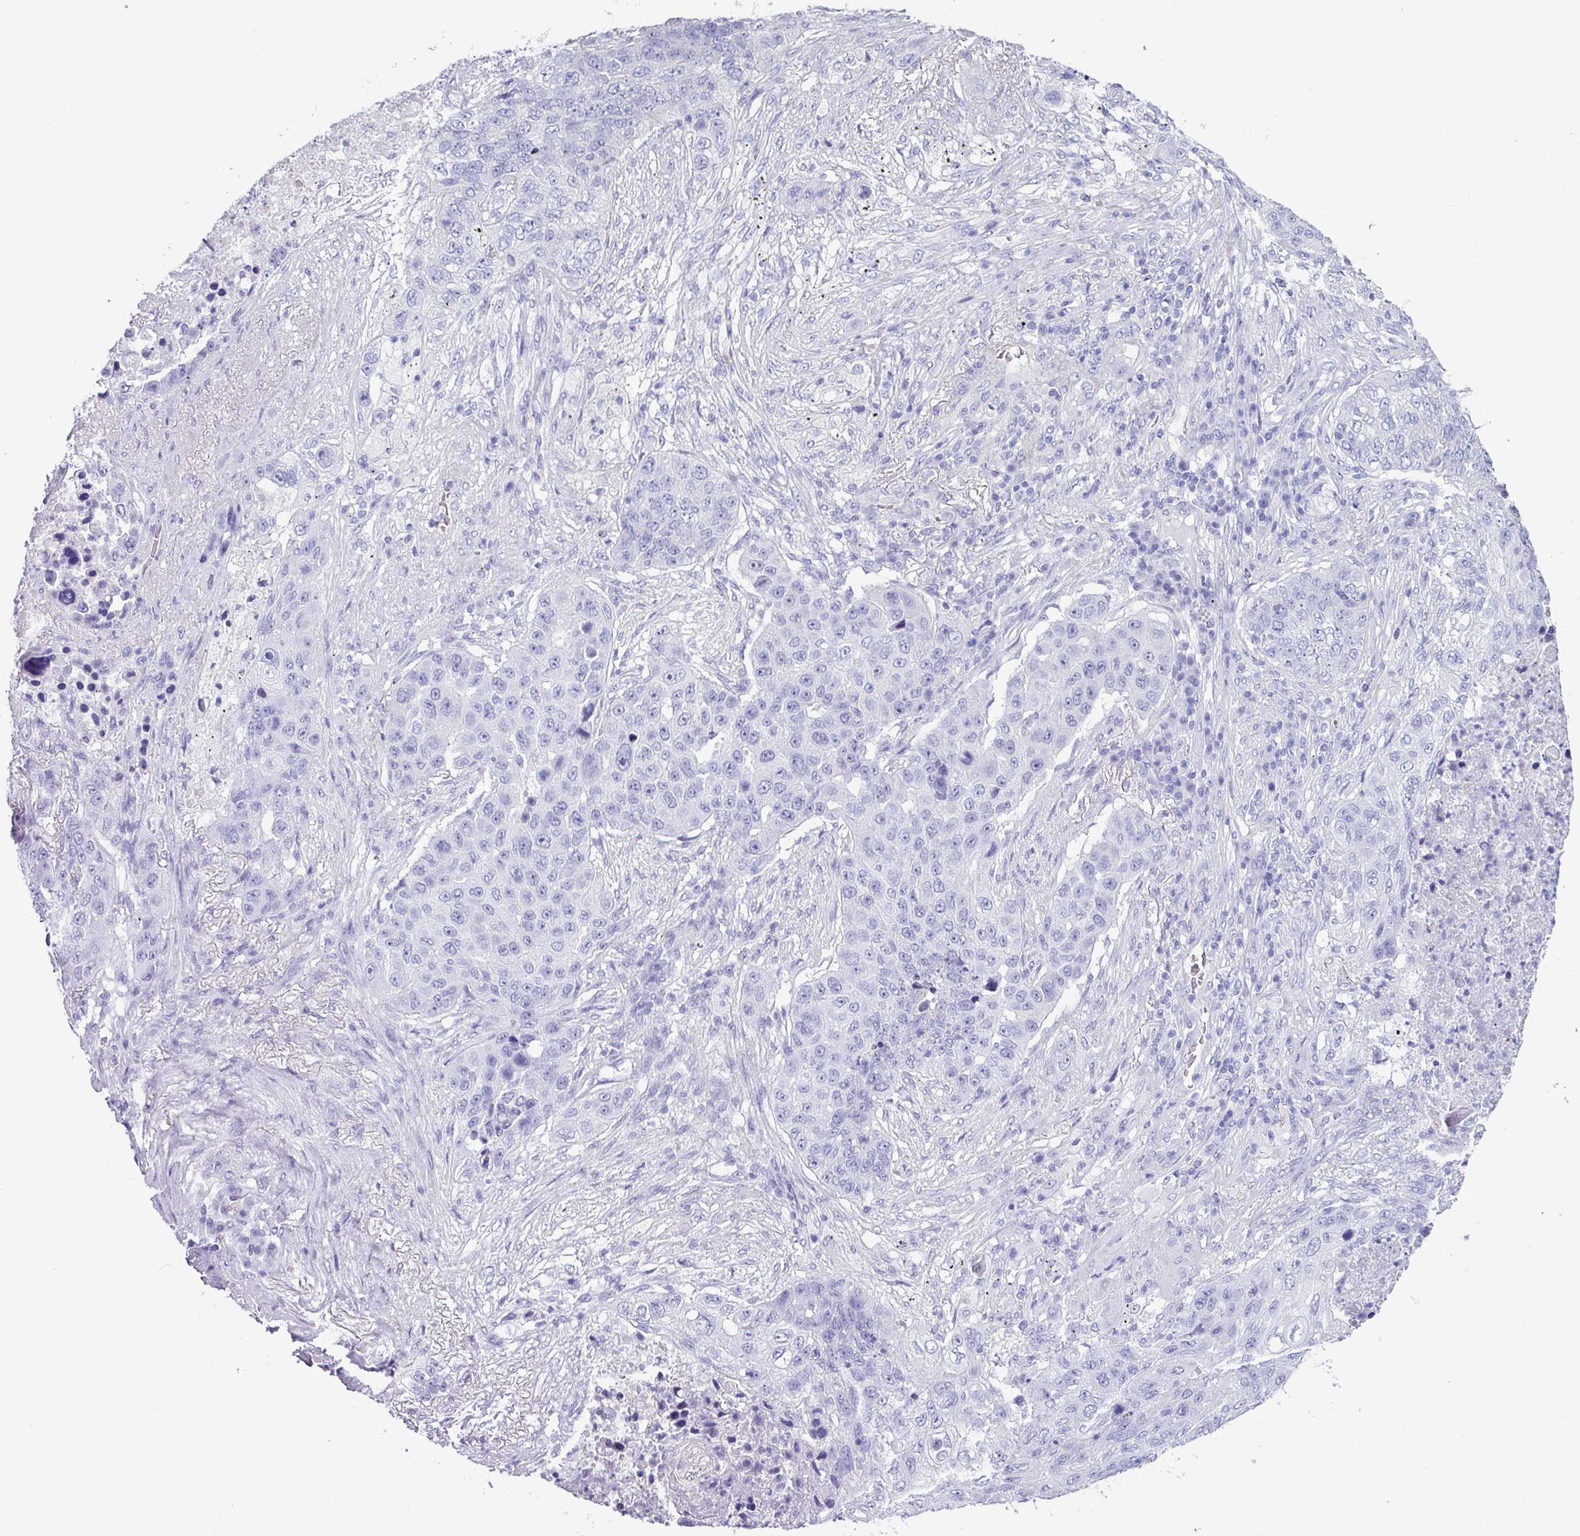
{"staining": {"intensity": "negative", "quantity": "none", "location": "none"}, "tissue": "lung cancer", "cell_type": "Tumor cells", "image_type": "cancer", "snomed": [{"axis": "morphology", "description": "Squamous cell carcinoma, NOS"}, {"axis": "topography", "description": "Lung"}], "caption": "Lung cancer was stained to show a protein in brown. There is no significant positivity in tumor cells.", "gene": "ABCC5", "patient": {"sex": "female", "age": 63}}